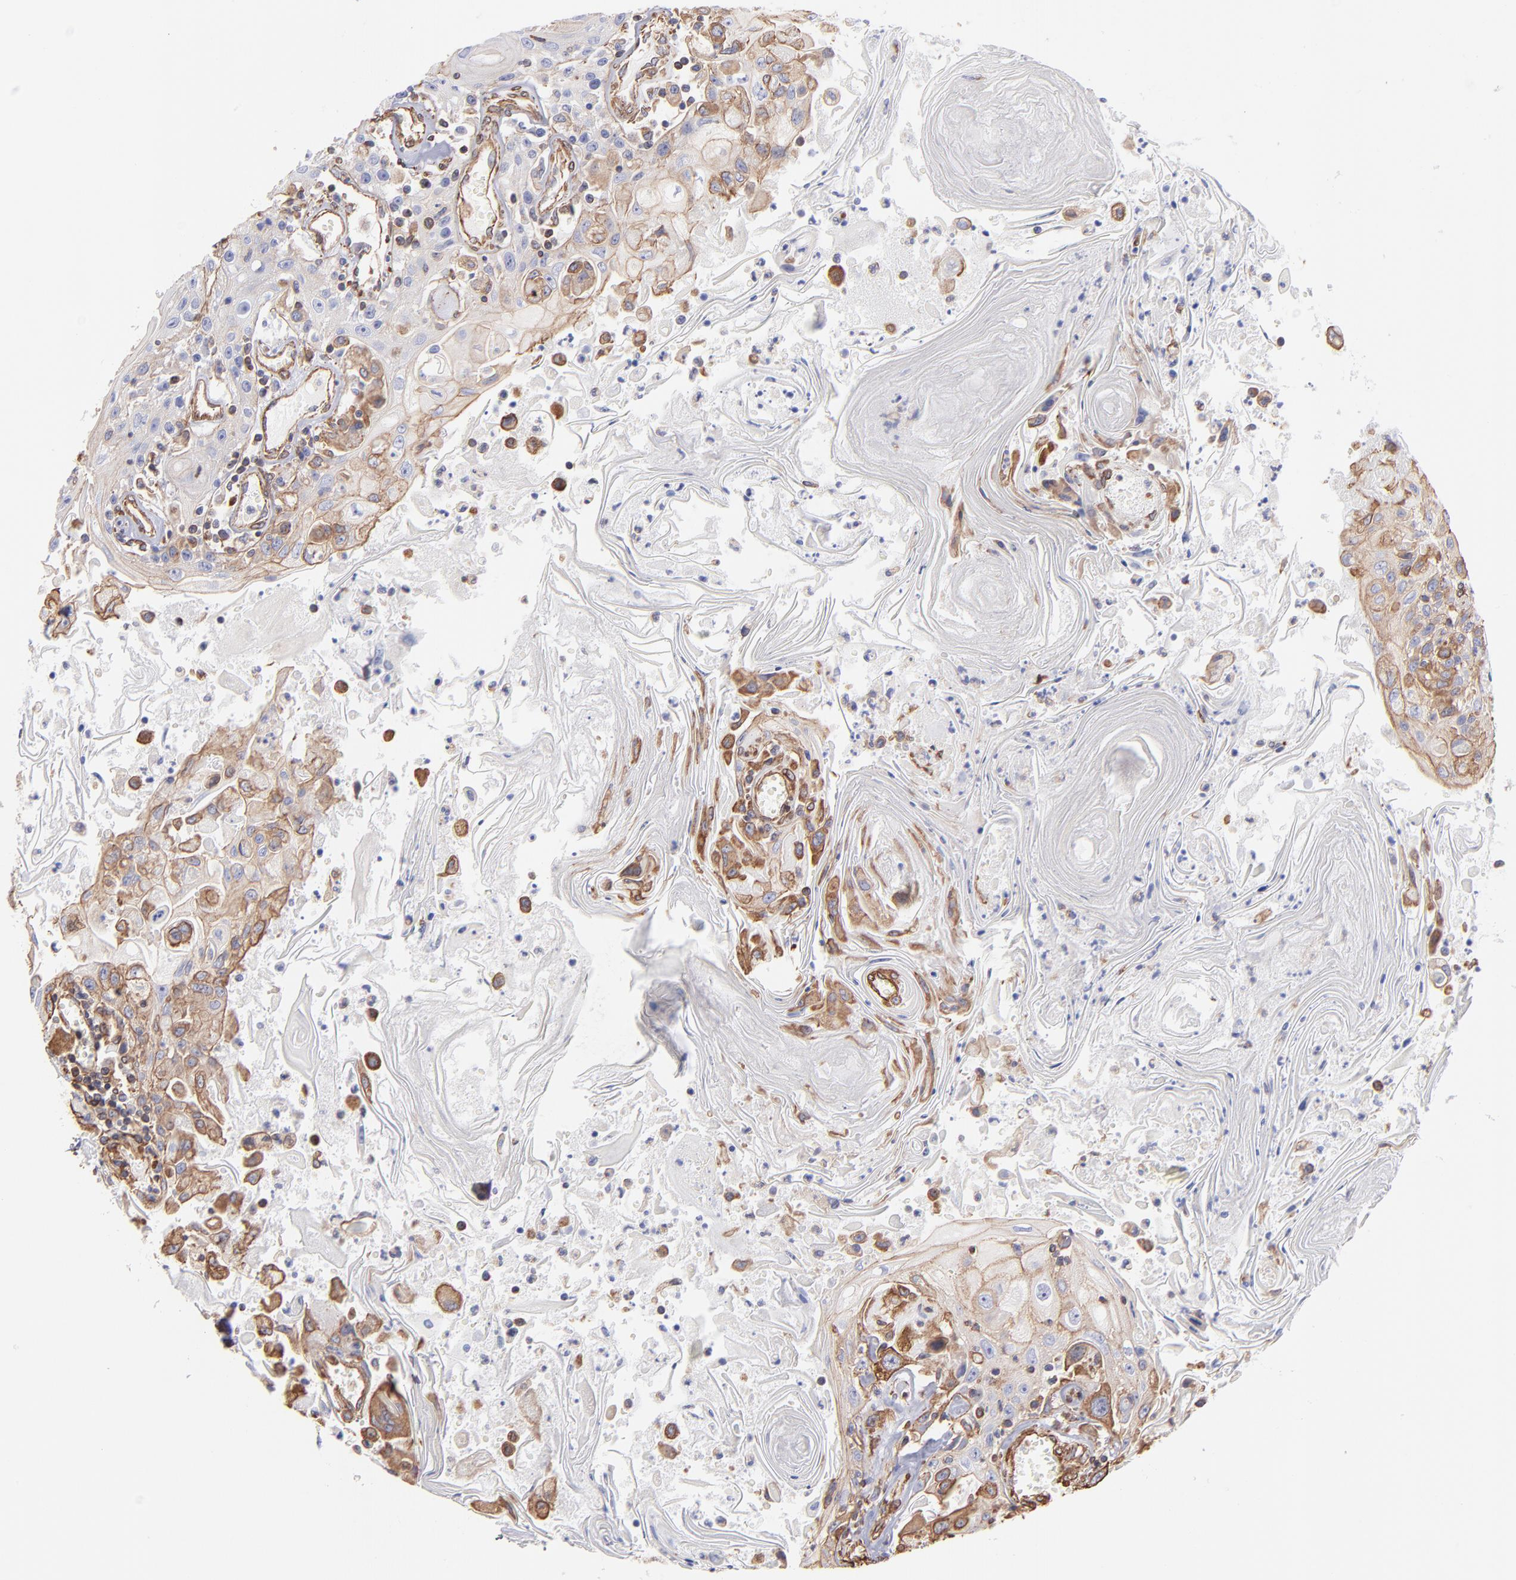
{"staining": {"intensity": "weak", "quantity": "25%-75%", "location": "cytoplasmic/membranous"}, "tissue": "head and neck cancer", "cell_type": "Tumor cells", "image_type": "cancer", "snomed": [{"axis": "morphology", "description": "Squamous cell carcinoma, NOS"}, {"axis": "topography", "description": "Oral tissue"}, {"axis": "topography", "description": "Head-Neck"}], "caption": "Human squamous cell carcinoma (head and neck) stained with a brown dye shows weak cytoplasmic/membranous positive expression in about 25%-75% of tumor cells.", "gene": "PLEC", "patient": {"sex": "female", "age": 76}}